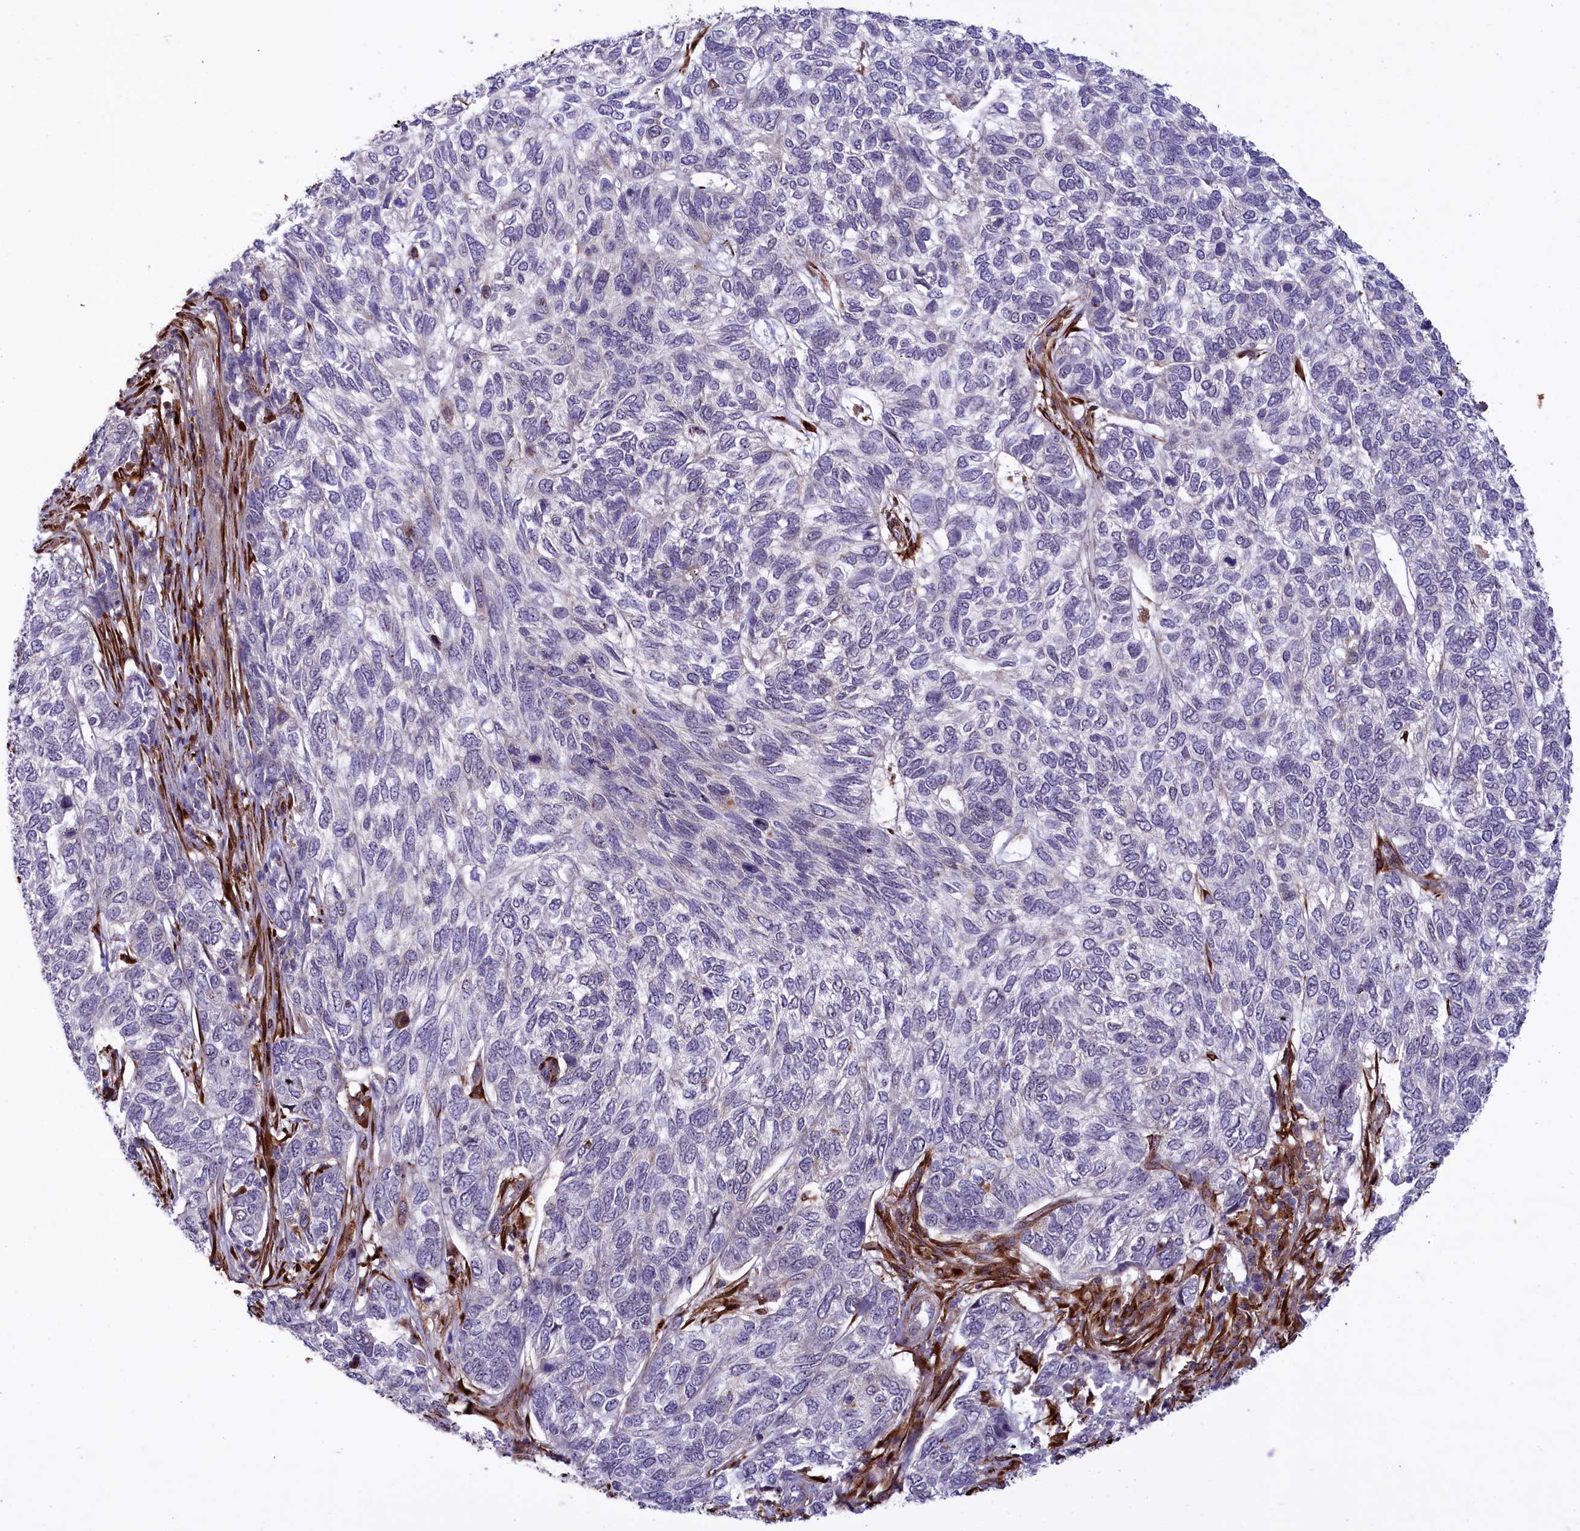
{"staining": {"intensity": "negative", "quantity": "none", "location": "none"}, "tissue": "skin cancer", "cell_type": "Tumor cells", "image_type": "cancer", "snomed": [{"axis": "morphology", "description": "Basal cell carcinoma"}, {"axis": "topography", "description": "Skin"}], "caption": "Tumor cells are negative for protein expression in human skin cancer (basal cell carcinoma). (DAB (3,3'-diaminobenzidine) immunohistochemistry (IHC) visualized using brightfield microscopy, high magnification).", "gene": "MAN2B1", "patient": {"sex": "female", "age": 65}}